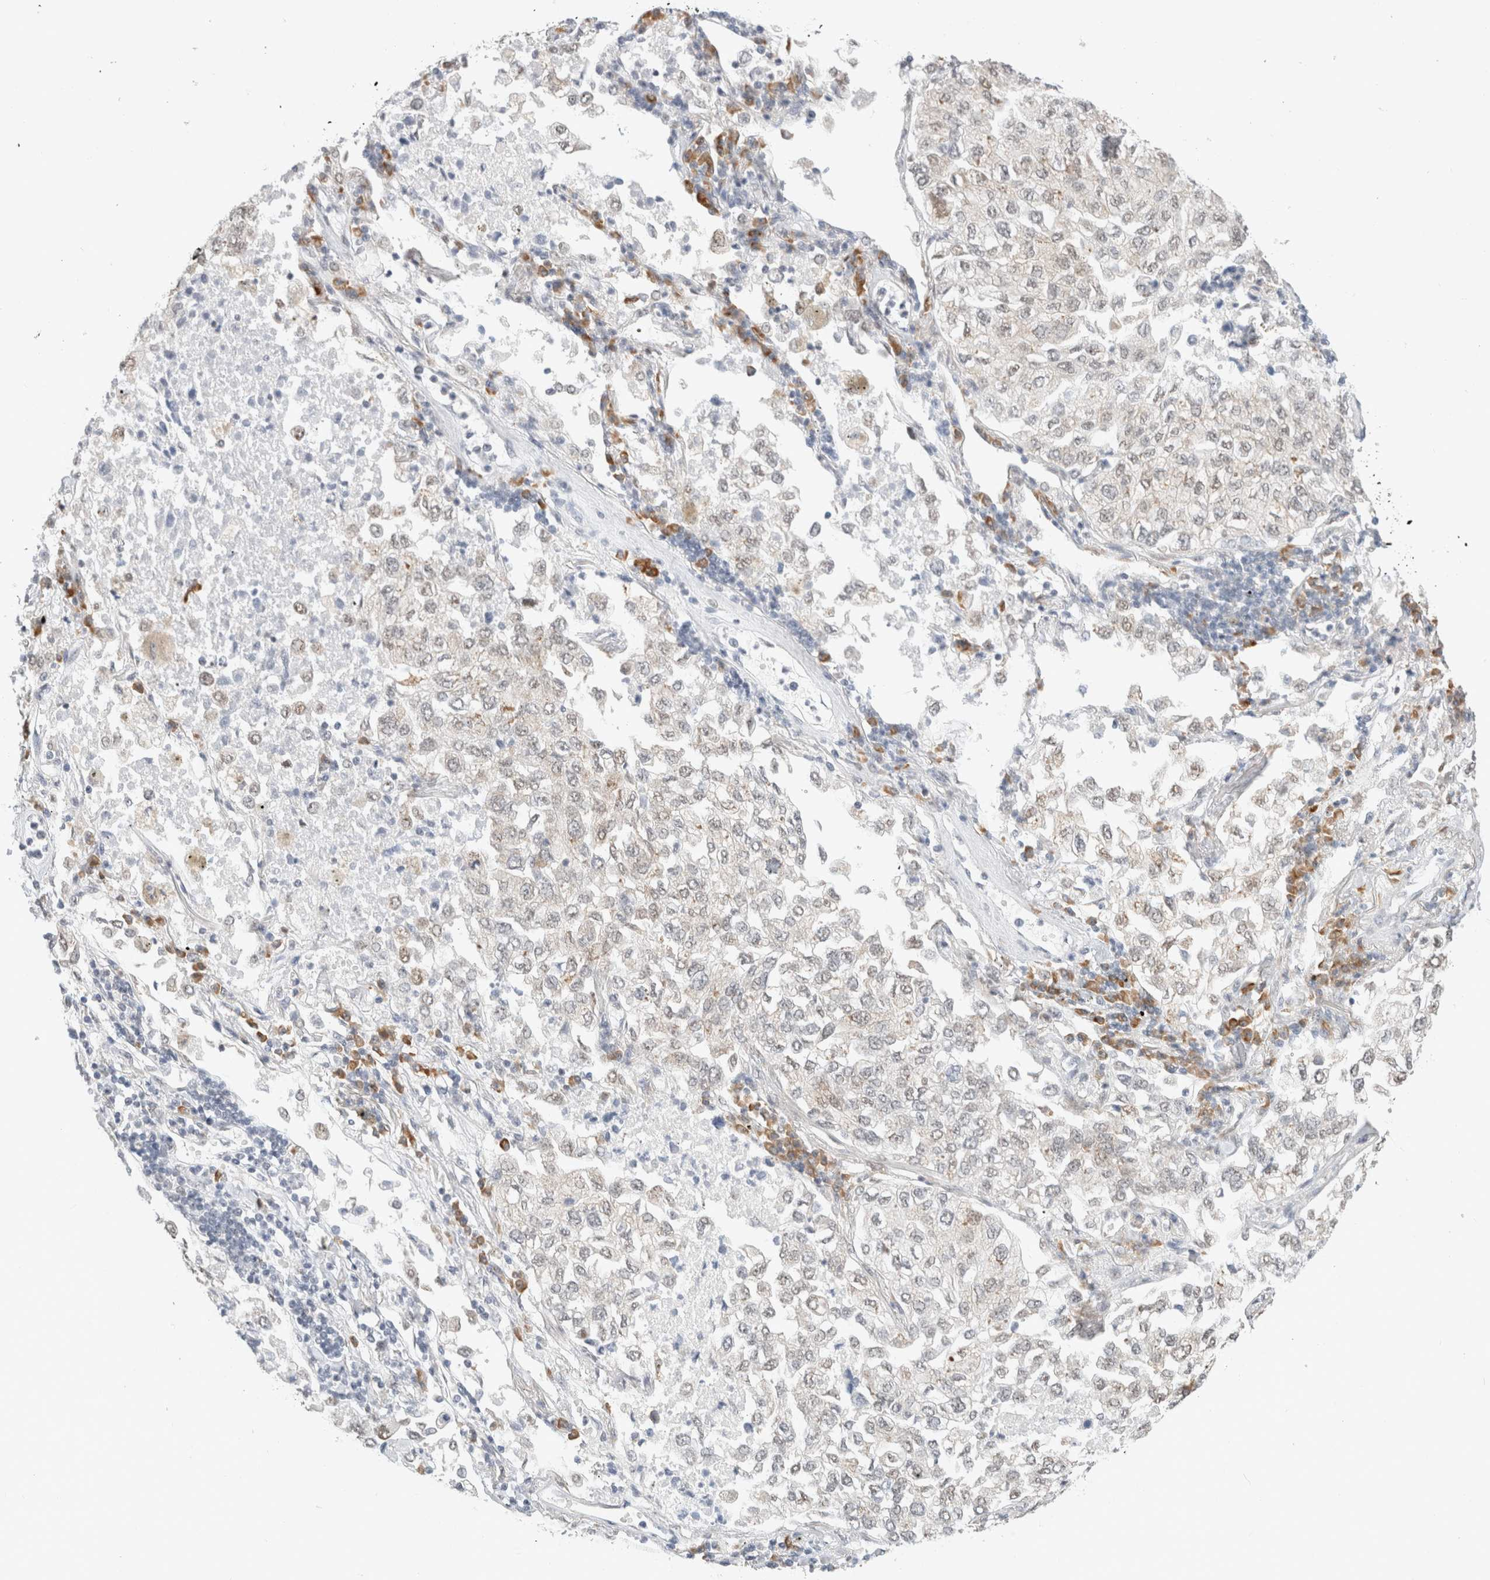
{"staining": {"intensity": "negative", "quantity": "none", "location": "none"}, "tissue": "lung cancer", "cell_type": "Tumor cells", "image_type": "cancer", "snomed": [{"axis": "morphology", "description": "Adenocarcinoma, NOS"}, {"axis": "topography", "description": "Lung"}], "caption": "IHC image of neoplastic tissue: adenocarcinoma (lung) stained with DAB exhibits no significant protein staining in tumor cells.", "gene": "HDLBP", "patient": {"sex": "male", "age": 63}}